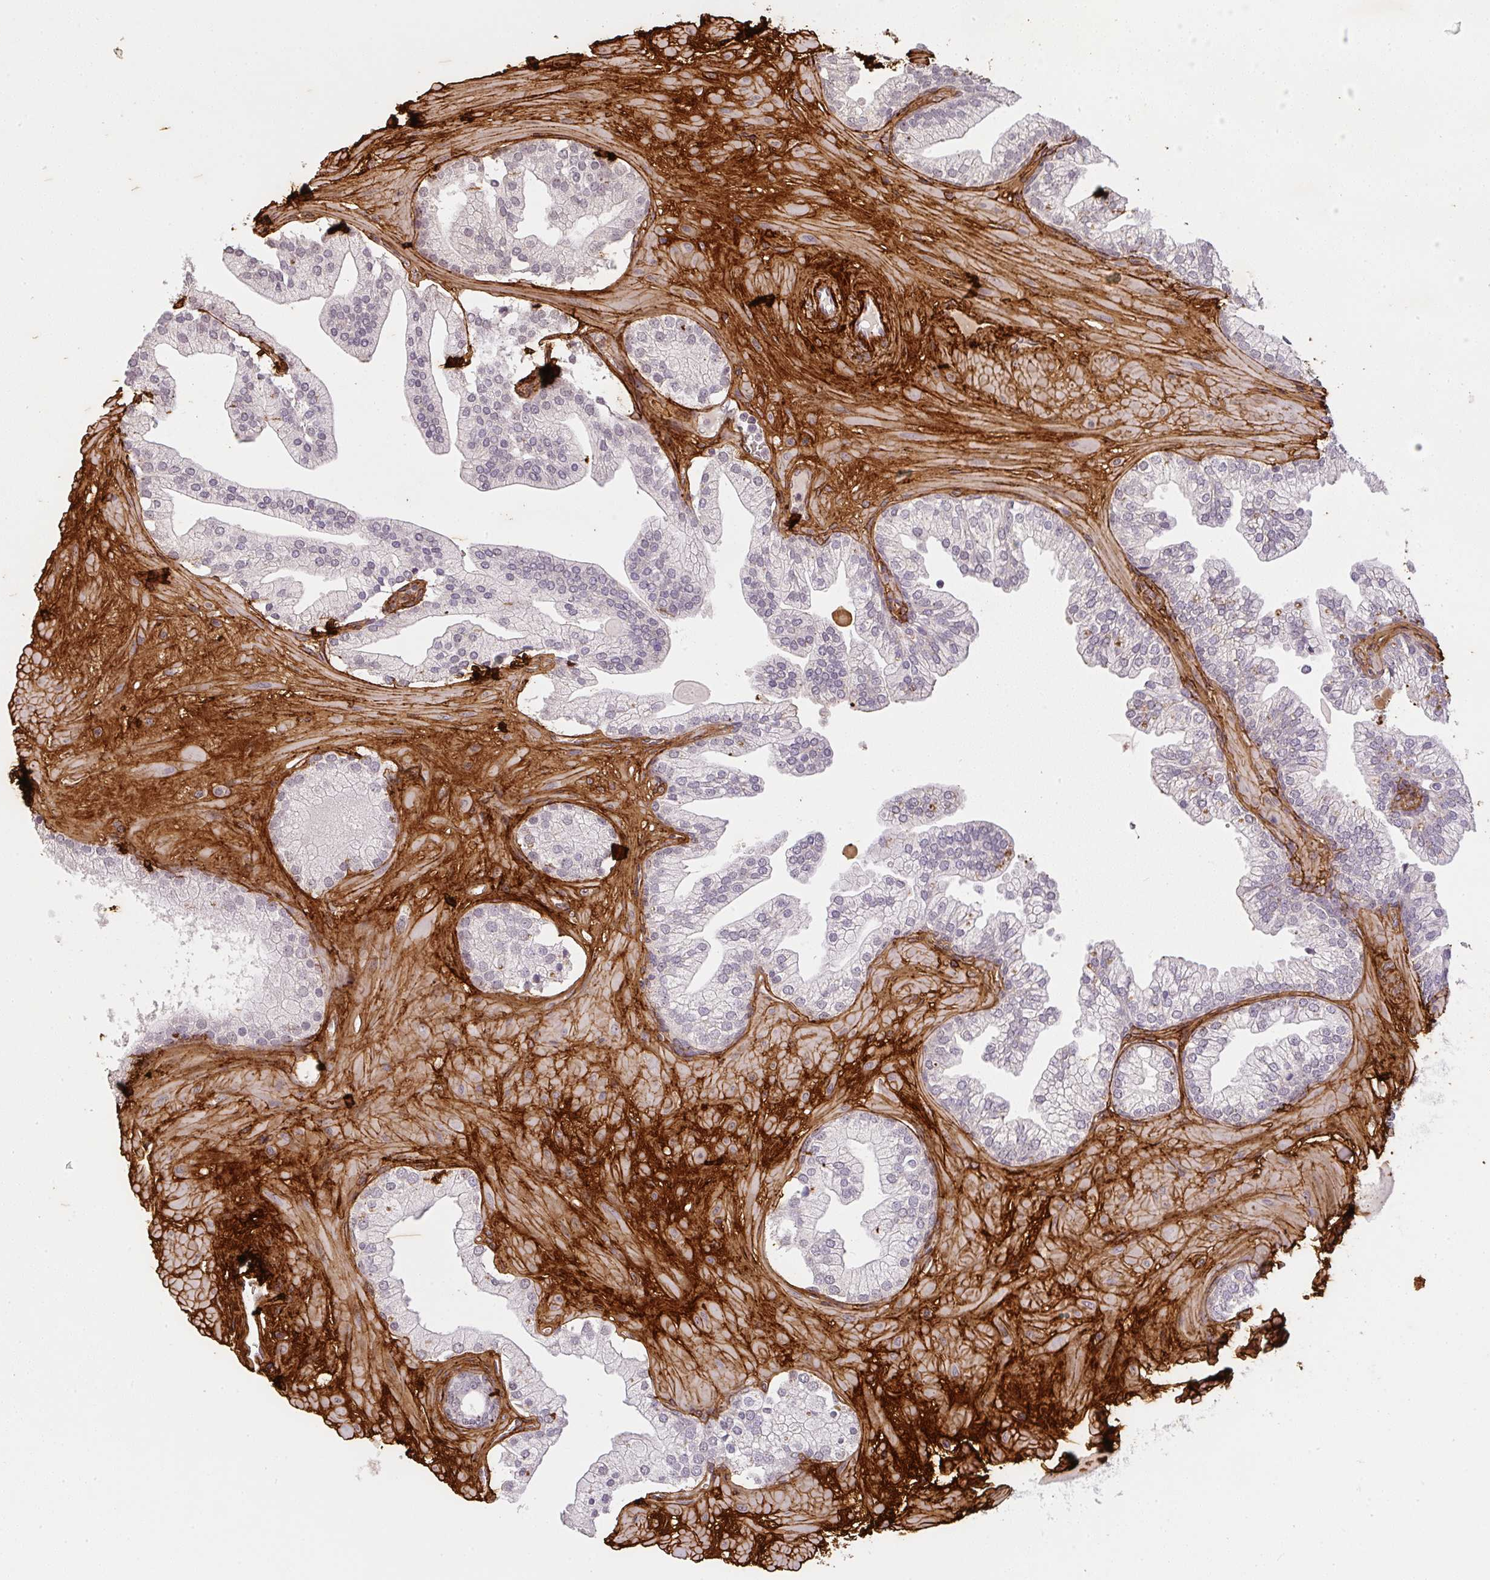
{"staining": {"intensity": "negative", "quantity": "none", "location": "none"}, "tissue": "prostate", "cell_type": "Glandular cells", "image_type": "normal", "snomed": [{"axis": "morphology", "description": "Normal tissue, NOS"}, {"axis": "topography", "description": "Prostate"}, {"axis": "topography", "description": "Peripheral nerve tissue"}], "caption": "Immunohistochemistry micrograph of unremarkable human prostate stained for a protein (brown), which displays no expression in glandular cells.", "gene": "COL3A1", "patient": {"sex": "male", "age": 61}}